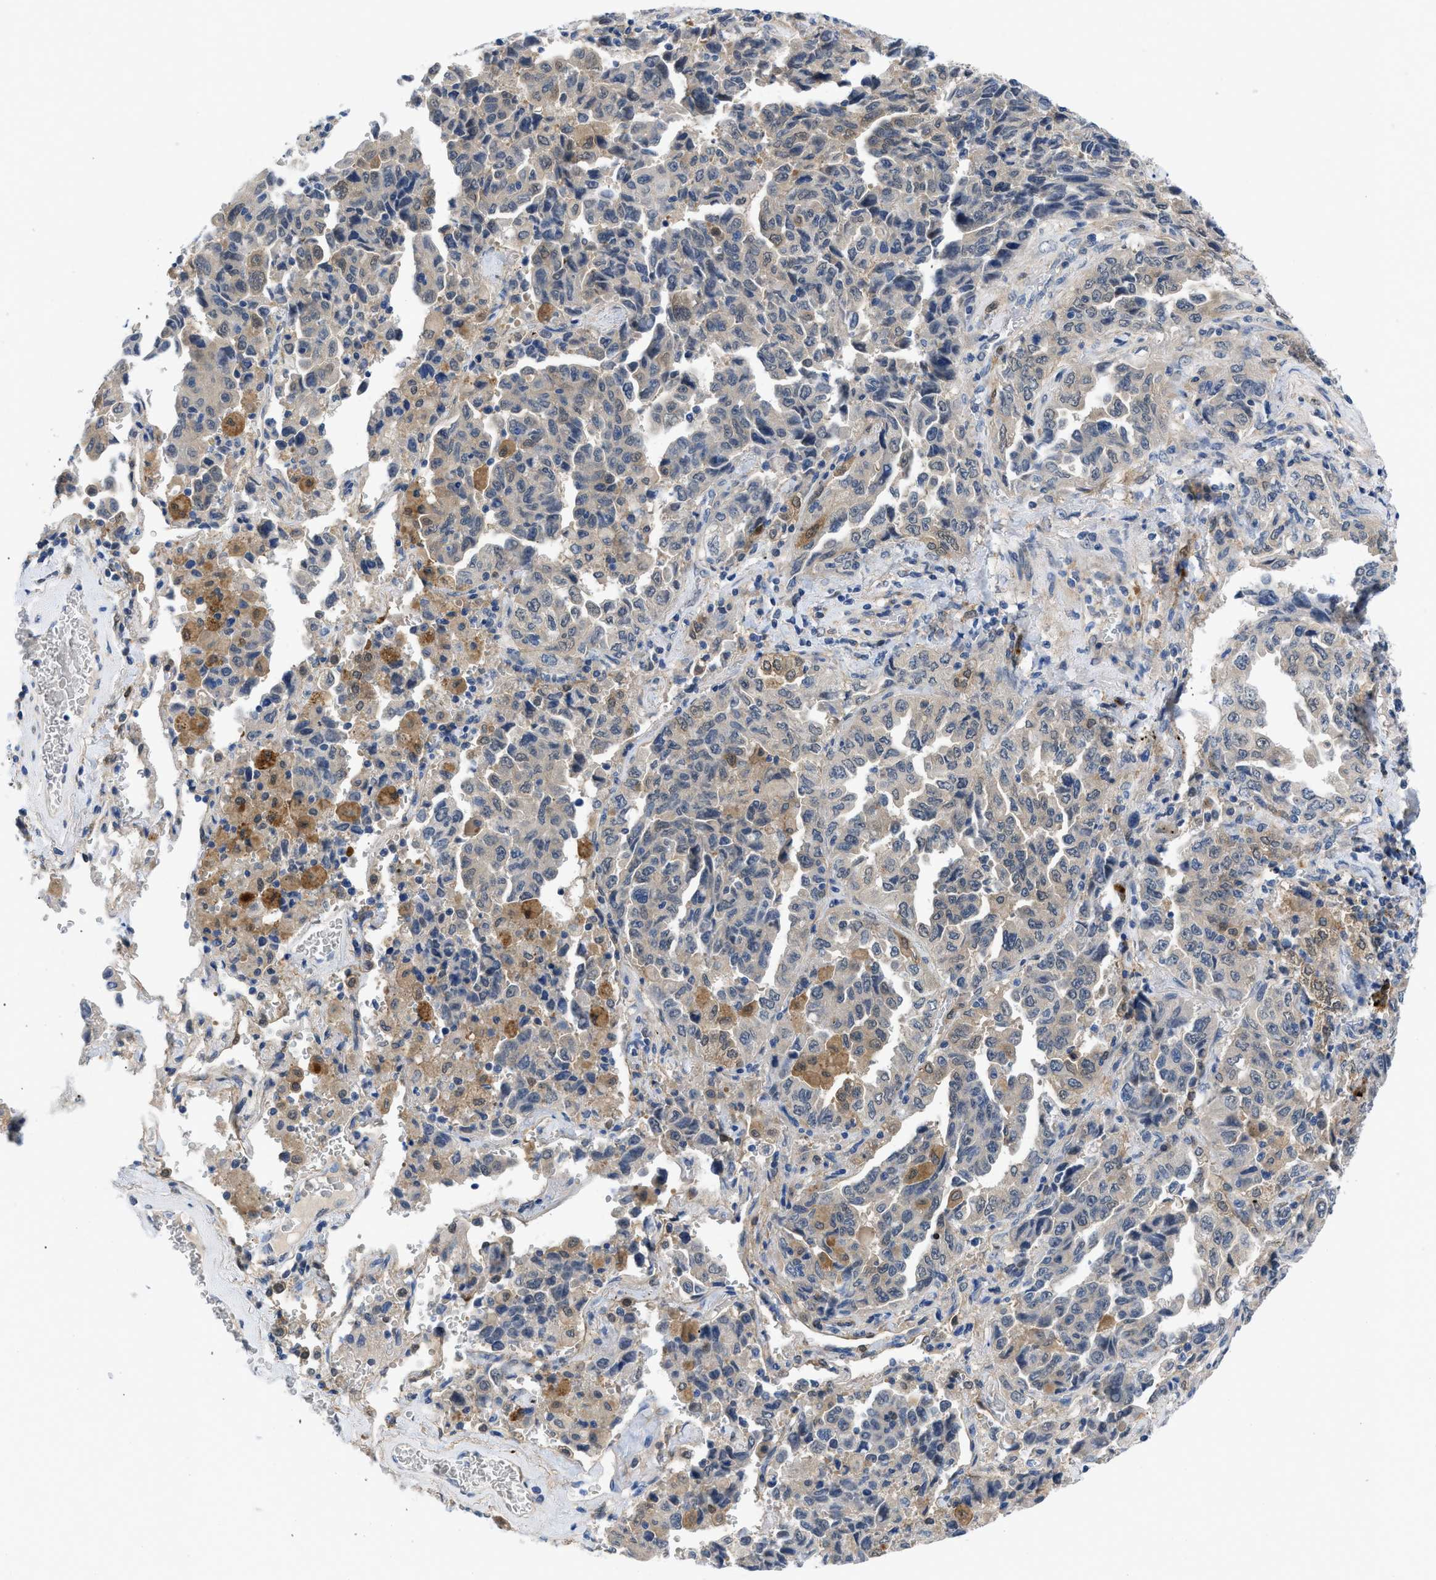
{"staining": {"intensity": "moderate", "quantity": "<25%", "location": "cytoplasmic/membranous,nuclear"}, "tissue": "lung cancer", "cell_type": "Tumor cells", "image_type": "cancer", "snomed": [{"axis": "morphology", "description": "Adenocarcinoma, NOS"}, {"axis": "topography", "description": "Lung"}], "caption": "Protein staining of lung cancer tissue displays moderate cytoplasmic/membranous and nuclear staining in approximately <25% of tumor cells.", "gene": "CBR1", "patient": {"sex": "female", "age": 51}}